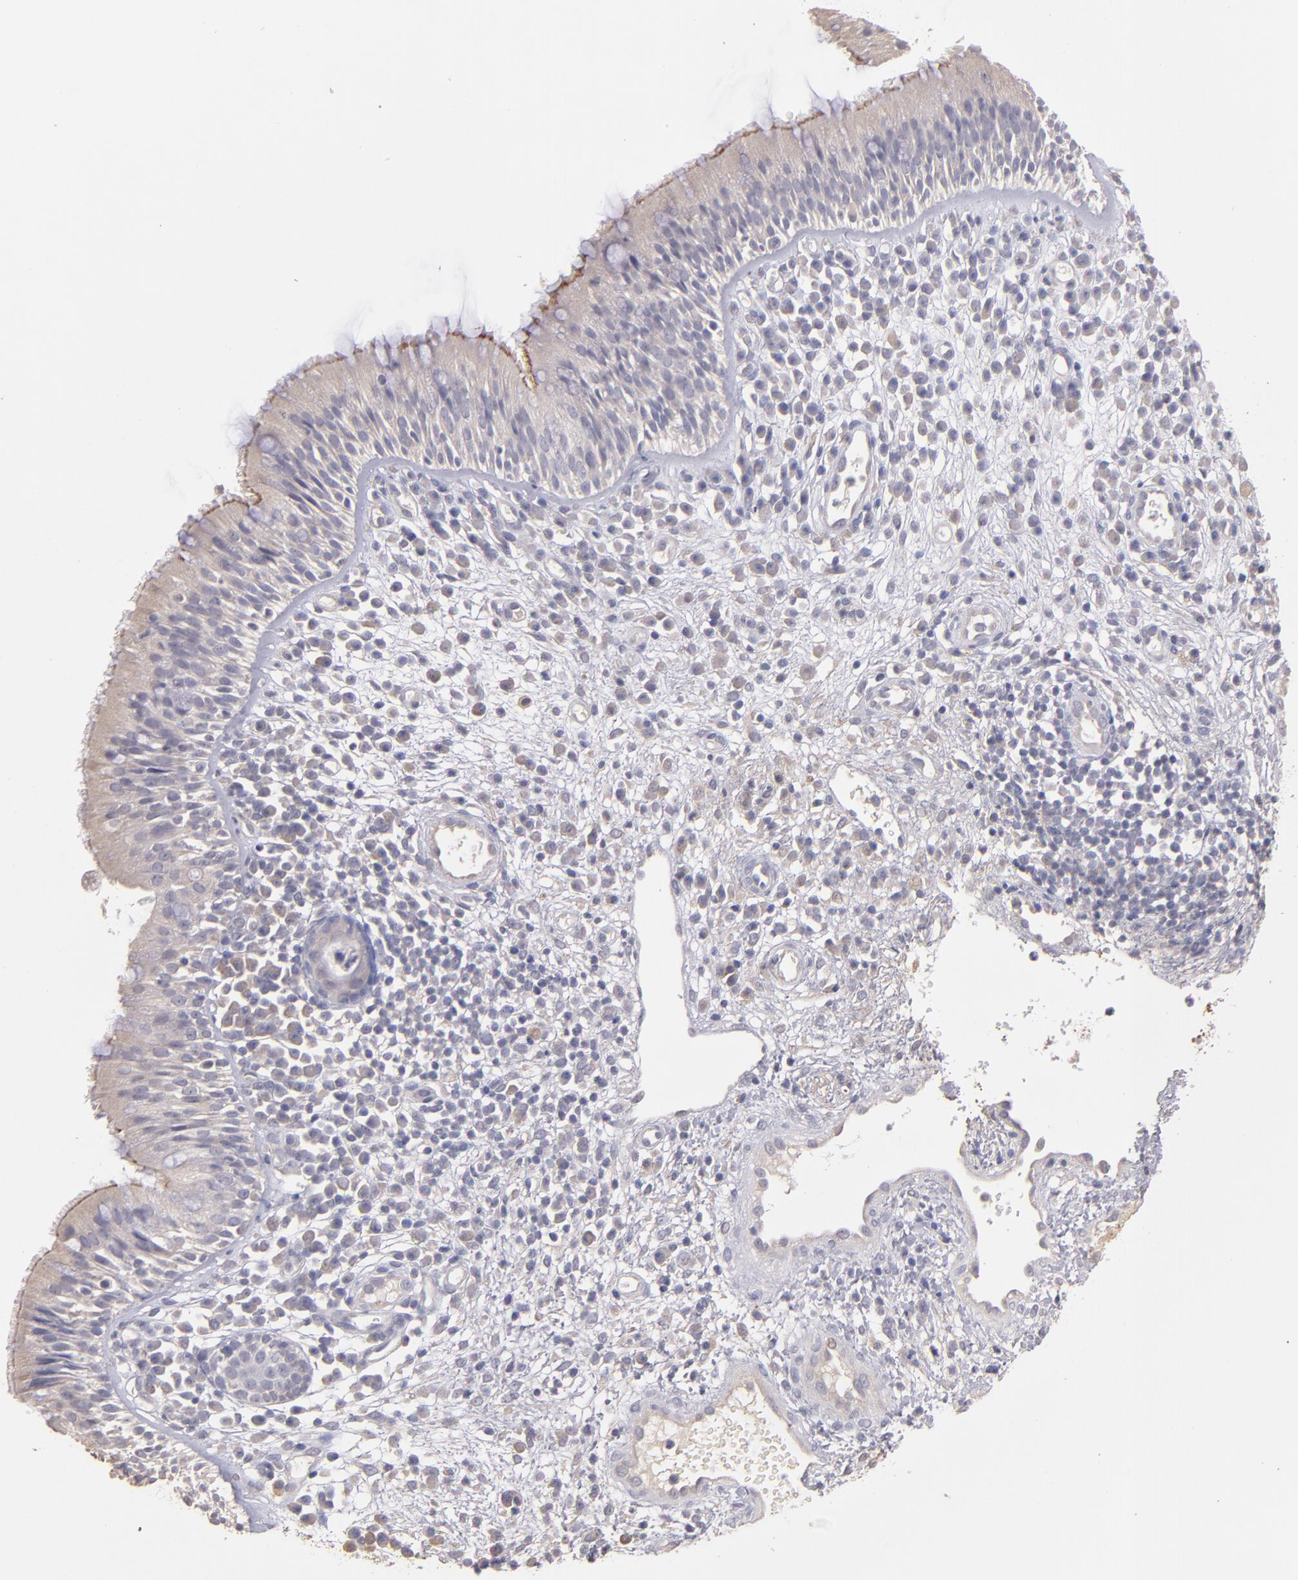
{"staining": {"intensity": "weak", "quantity": "25%-75%", "location": "cytoplasmic/membranous"}, "tissue": "nasopharynx", "cell_type": "Respiratory epithelial cells", "image_type": "normal", "snomed": [{"axis": "morphology", "description": "Normal tissue, NOS"}, {"axis": "morphology", "description": "Inflammation, NOS"}, {"axis": "morphology", "description": "Malignant melanoma, Metastatic site"}, {"axis": "topography", "description": "Nasopharynx"}], "caption": "Weak cytoplasmic/membranous staining for a protein is identified in approximately 25%-75% of respiratory epithelial cells of benign nasopharynx using immunohistochemistry.", "gene": "GNAZ", "patient": {"sex": "female", "age": 55}}